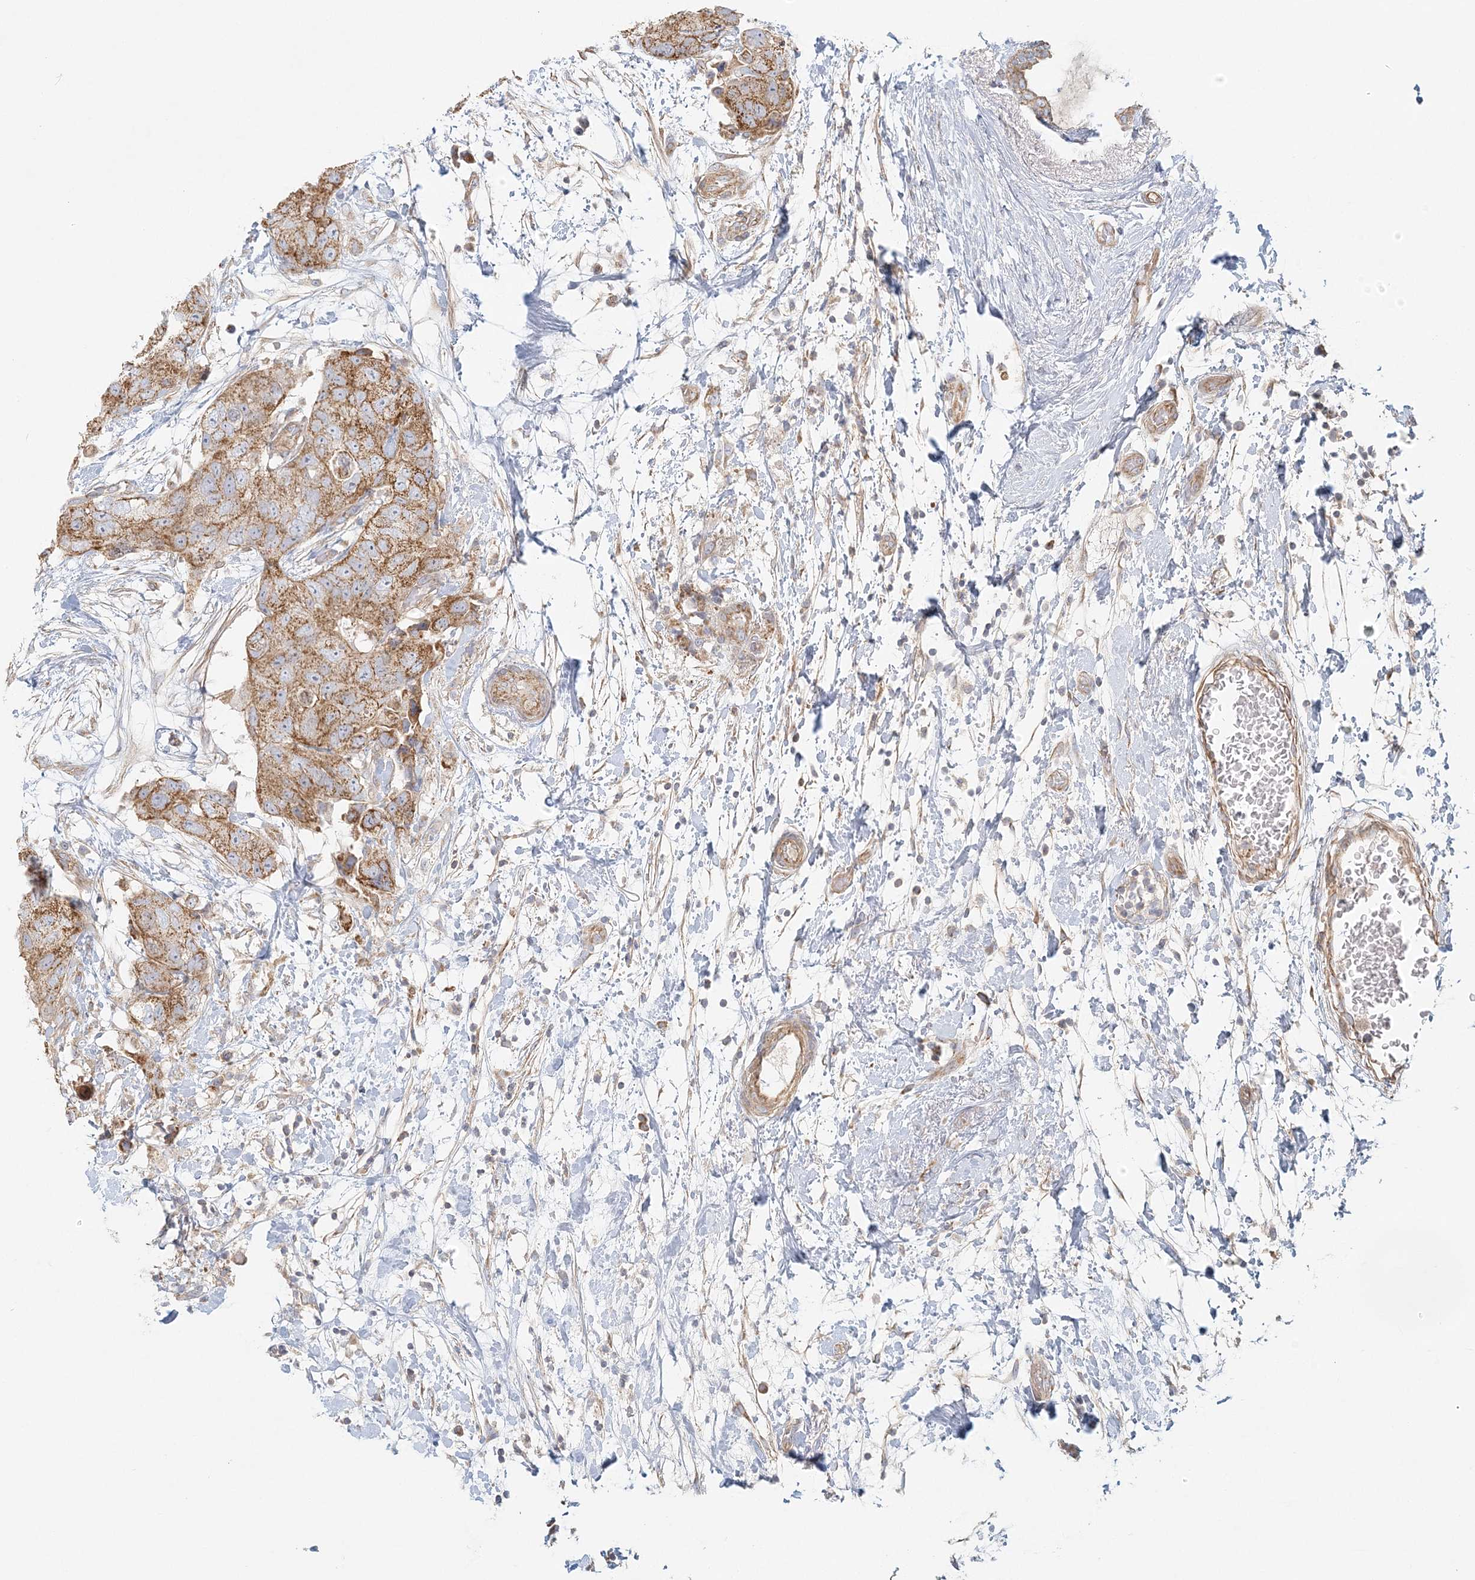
{"staining": {"intensity": "moderate", "quantity": ">75%", "location": "cytoplasmic/membranous"}, "tissue": "breast cancer", "cell_type": "Tumor cells", "image_type": "cancer", "snomed": [{"axis": "morphology", "description": "Duct carcinoma"}, {"axis": "topography", "description": "Breast"}], "caption": "Immunohistochemical staining of breast cancer displays medium levels of moderate cytoplasmic/membranous staining in approximately >75% of tumor cells.", "gene": "KIAA0232", "patient": {"sex": "female", "age": 62}}